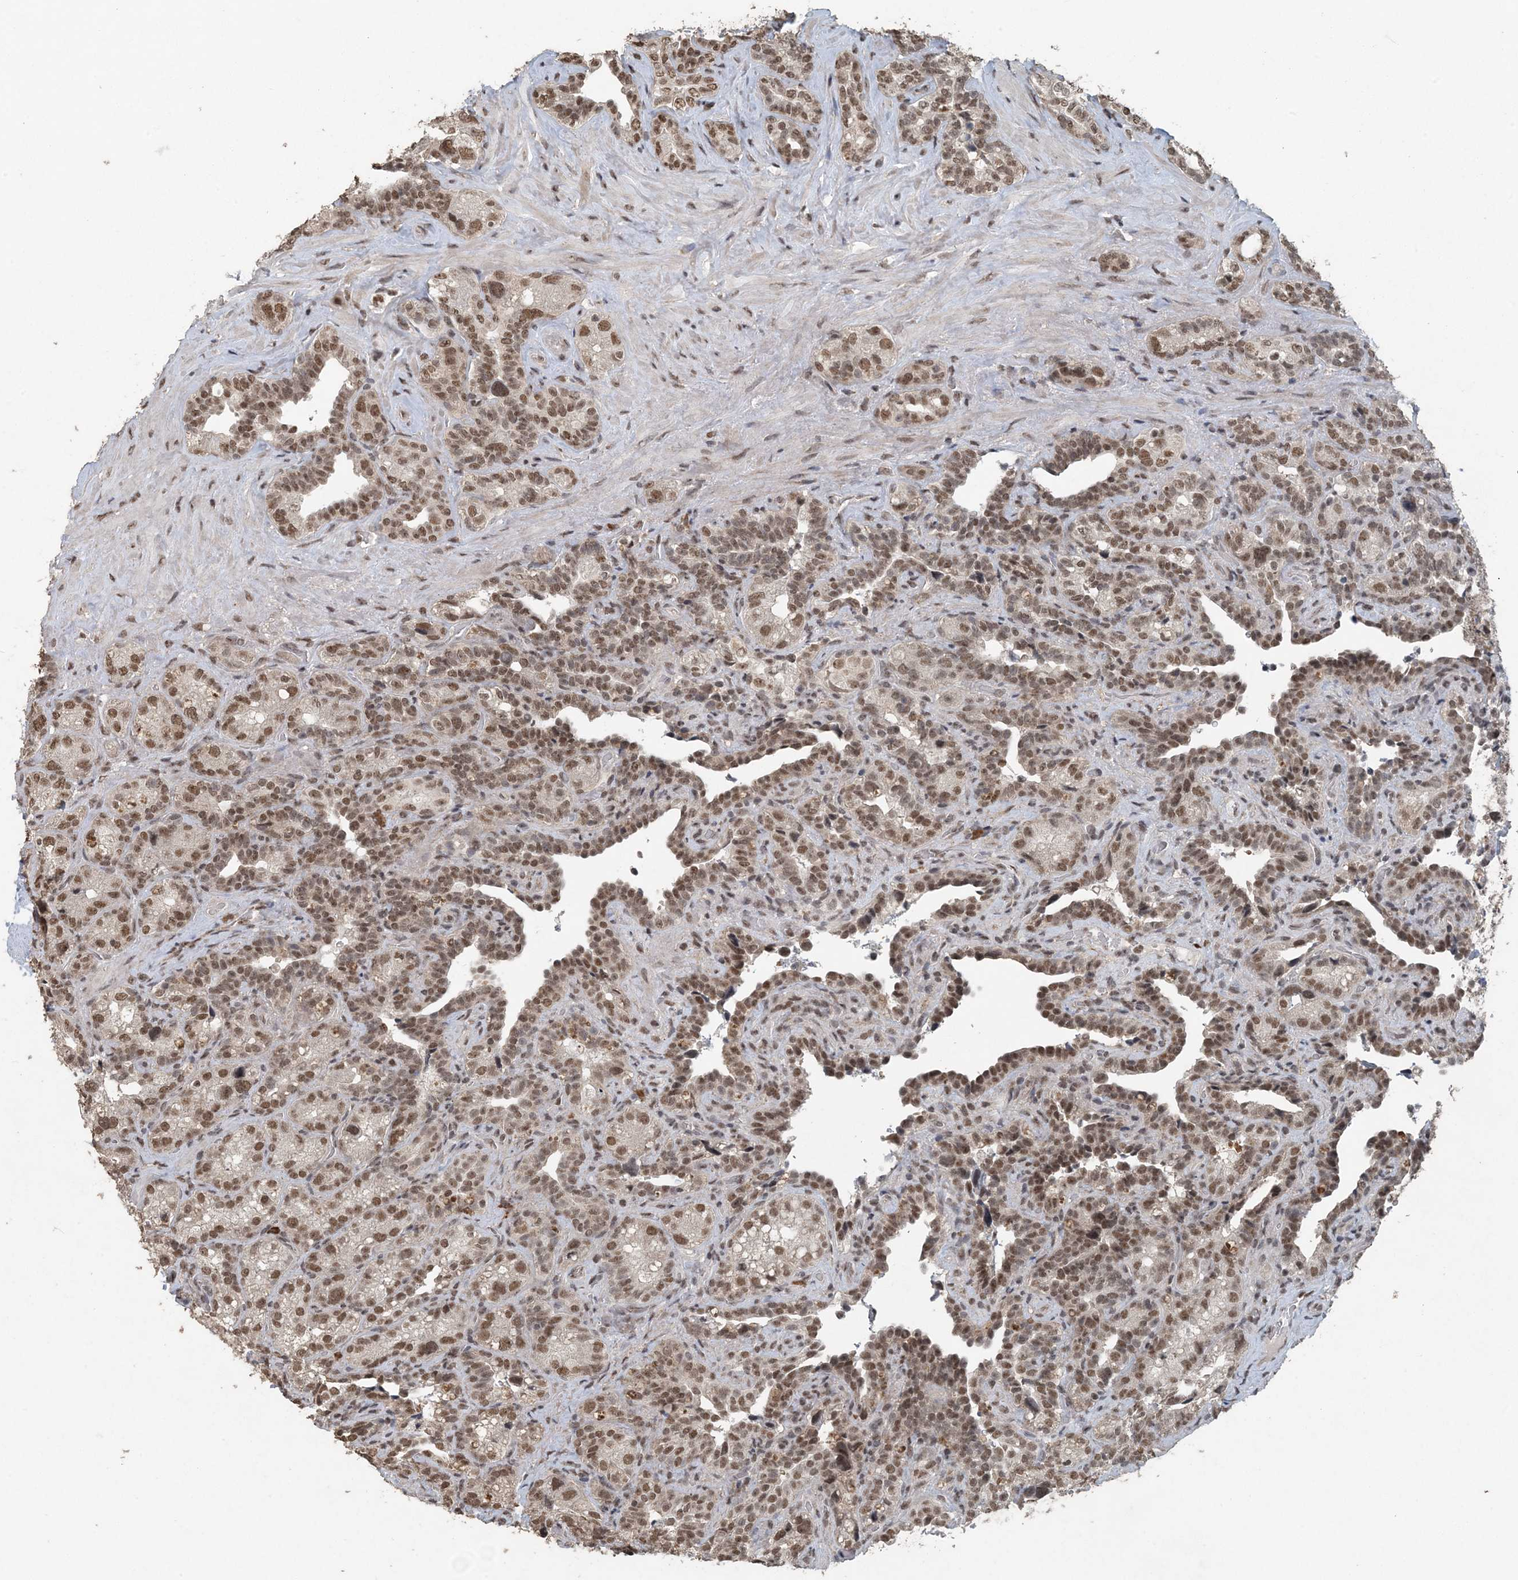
{"staining": {"intensity": "moderate", "quantity": ">75%", "location": "nuclear"}, "tissue": "seminal vesicle", "cell_type": "Glandular cells", "image_type": "normal", "snomed": [{"axis": "morphology", "description": "Normal tissue, NOS"}, {"axis": "topography", "description": "Seminal veicle"}, {"axis": "topography", "description": "Peripheral nerve tissue"}], "caption": "The photomicrograph shows staining of unremarkable seminal vesicle, revealing moderate nuclear protein staining (brown color) within glandular cells. Nuclei are stained in blue.", "gene": "MBD2", "patient": {"sex": "male", "age": 67}}